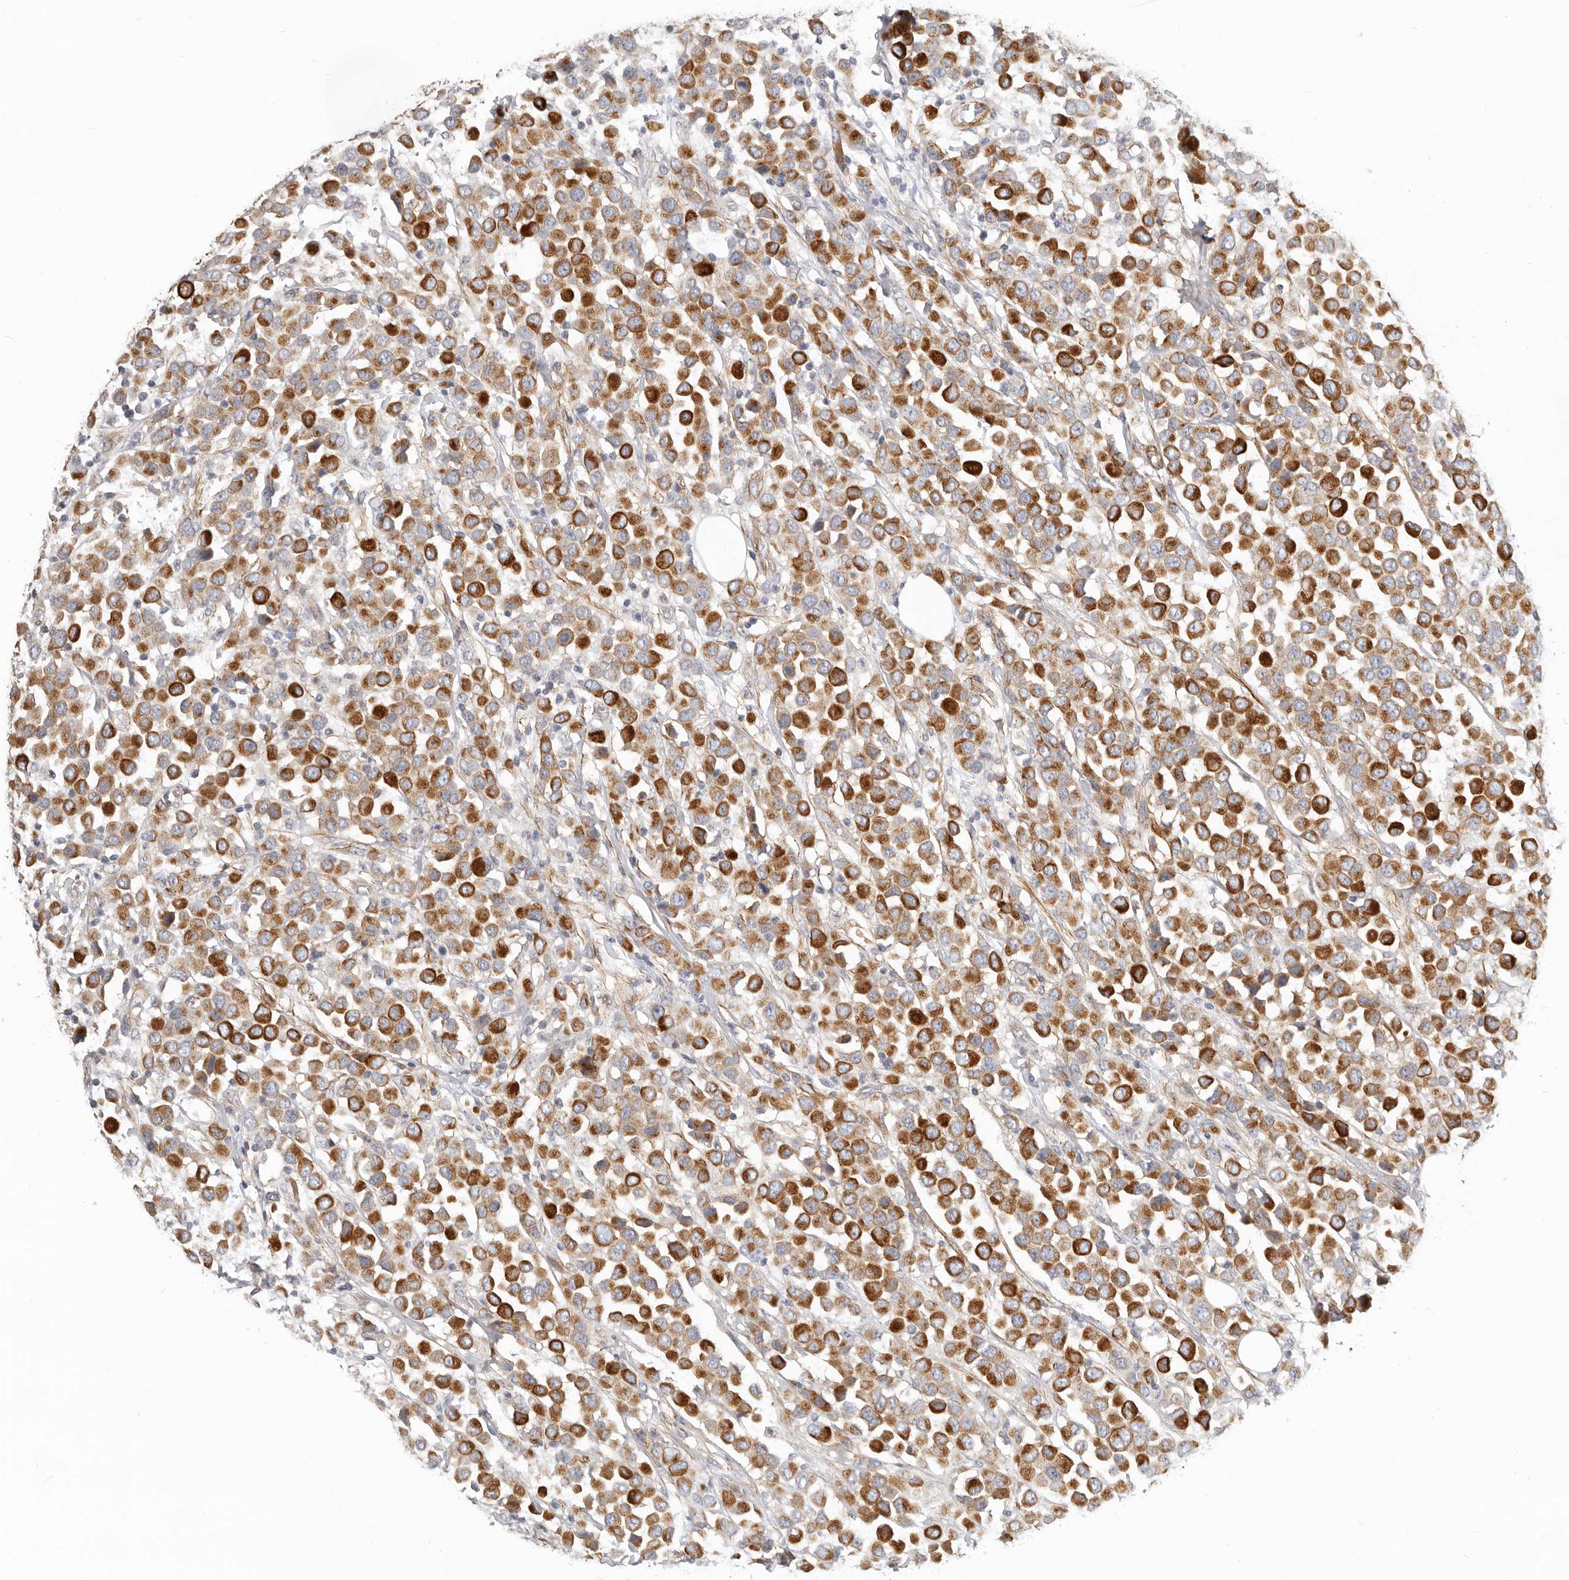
{"staining": {"intensity": "strong", "quantity": ">75%", "location": "cytoplasmic/membranous"}, "tissue": "breast cancer", "cell_type": "Tumor cells", "image_type": "cancer", "snomed": [{"axis": "morphology", "description": "Duct carcinoma"}, {"axis": "topography", "description": "Breast"}], "caption": "Protein analysis of breast cancer (invasive ductal carcinoma) tissue reveals strong cytoplasmic/membranous positivity in about >75% of tumor cells. The protein is stained brown, and the nuclei are stained in blue (DAB IHC with brightfield microscopy, high magnification).", "gene": "RABAC1", "patient": {"sex": "female", "age": 61}}